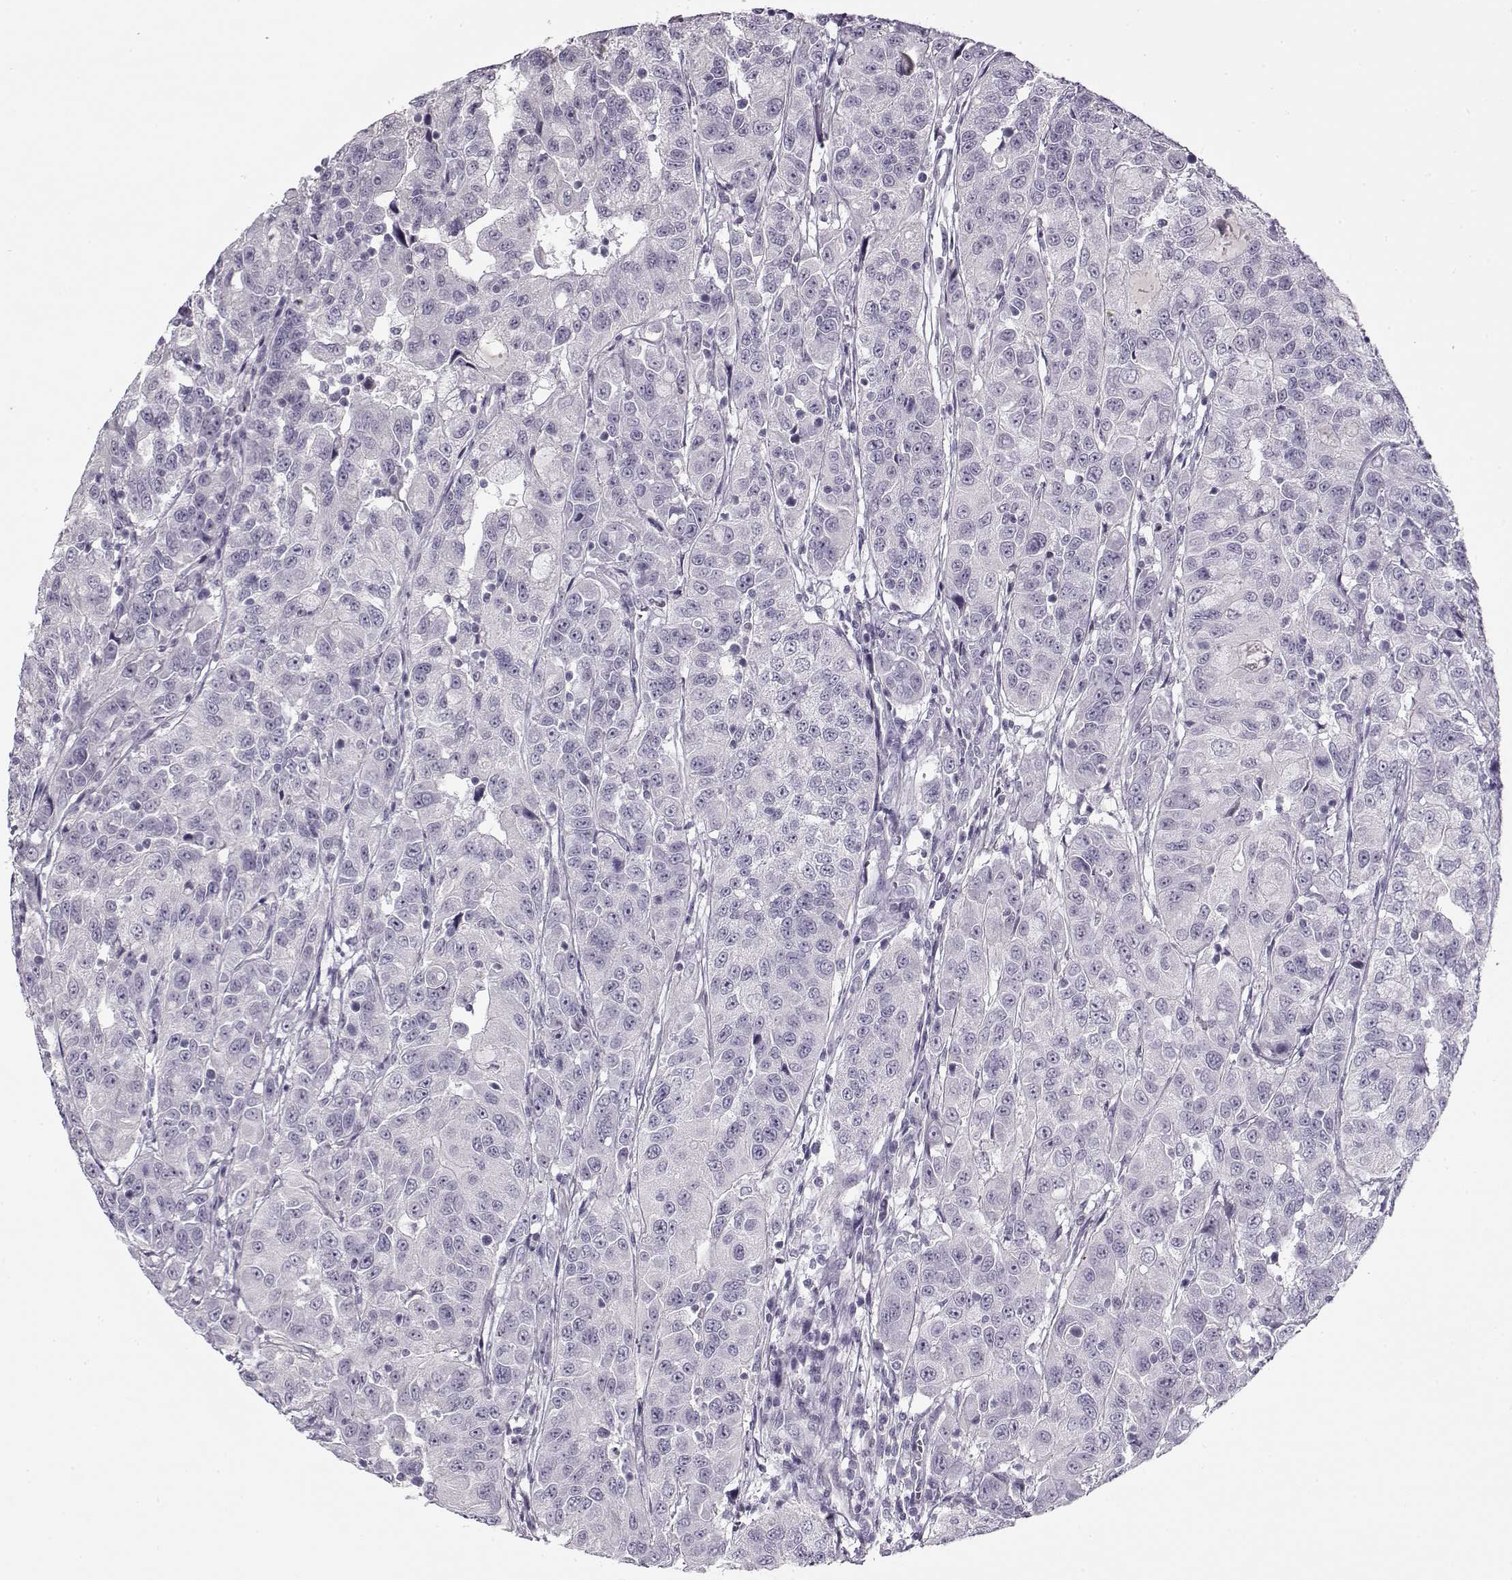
{"staining": {"intensity": "negative", "quantity": "none", "location": "none"}, "tissue": "urothelial cancer", "cell_type": "Tumor cells", "image_type": "cancer", "snomed": [{"axis": "morphology", "description": "Urothelial carcinoma, NOS"}, {"axis": "morphology", "description": "Urothelial carcinoma, High grade"}, {"axis": "topography", "description": "Urinary bladder"}], "caption": "The immunohistochemistry photomicrograph has no significant staining in tumor cells of urothelial cancer tissue.", "gene": "PNMT", "patient": {"sex": "female", "age": 73}}